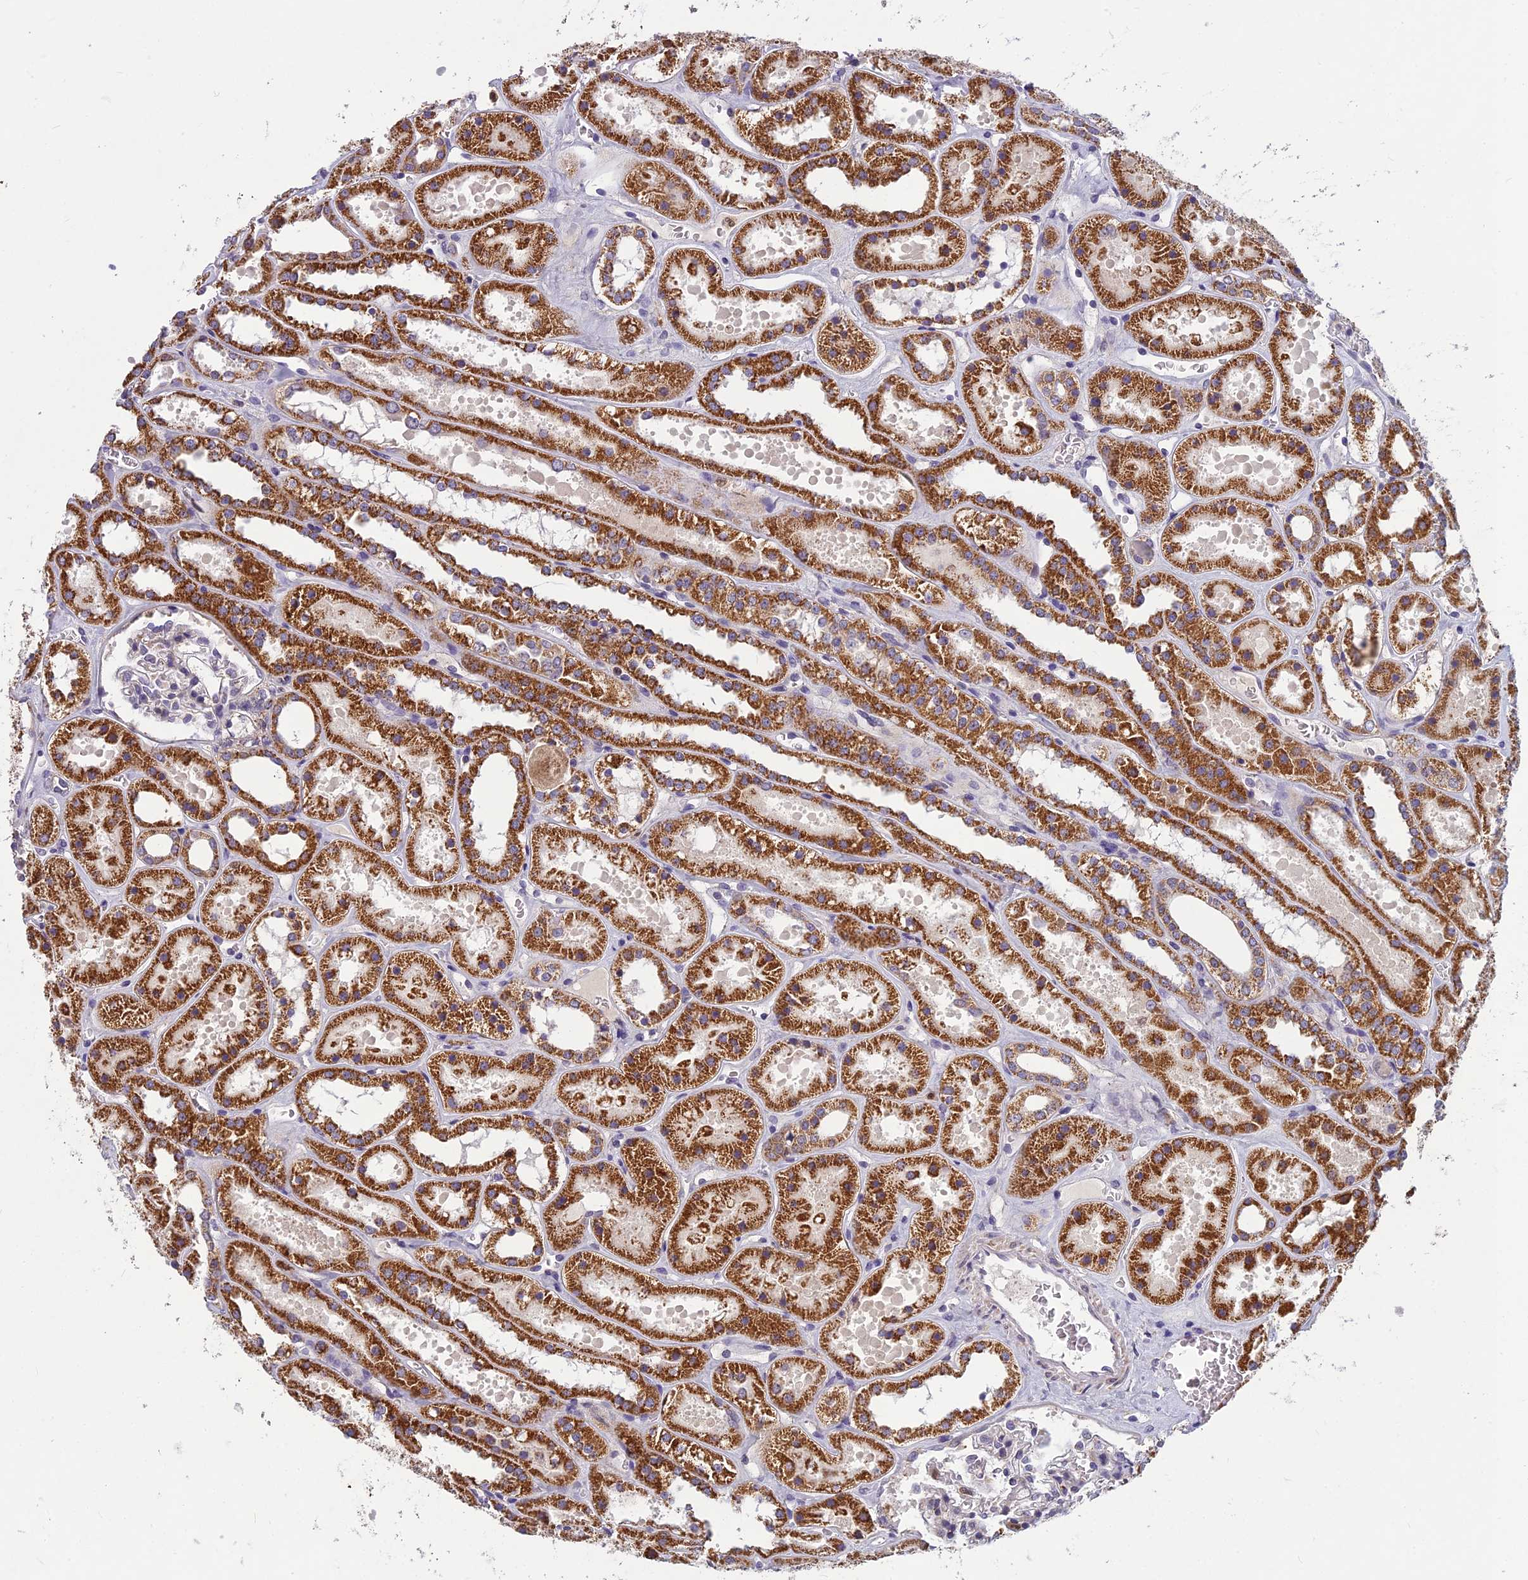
{"staining": {"intensity": "negative", "quantity": "none", "location": "none"}, "tissue": "kidney", "cell_type": "Cells in glomeruli", "image_type": "normal", "snomed": [{"axis": "morphology", "description": "Normal tissue, NOS"}, {"axis": "topography", "description": "Kidney"}], "caption": "Kidney was stained to show a protein in brown. There is no significant positivity in cells in glomeruli. The staining is performed using DAB brown chromogen with nuclei counter-stained in using hematoxylin.", "gene": "ENSG00000188897", "patient": {"sex": "female", "age": 41}}